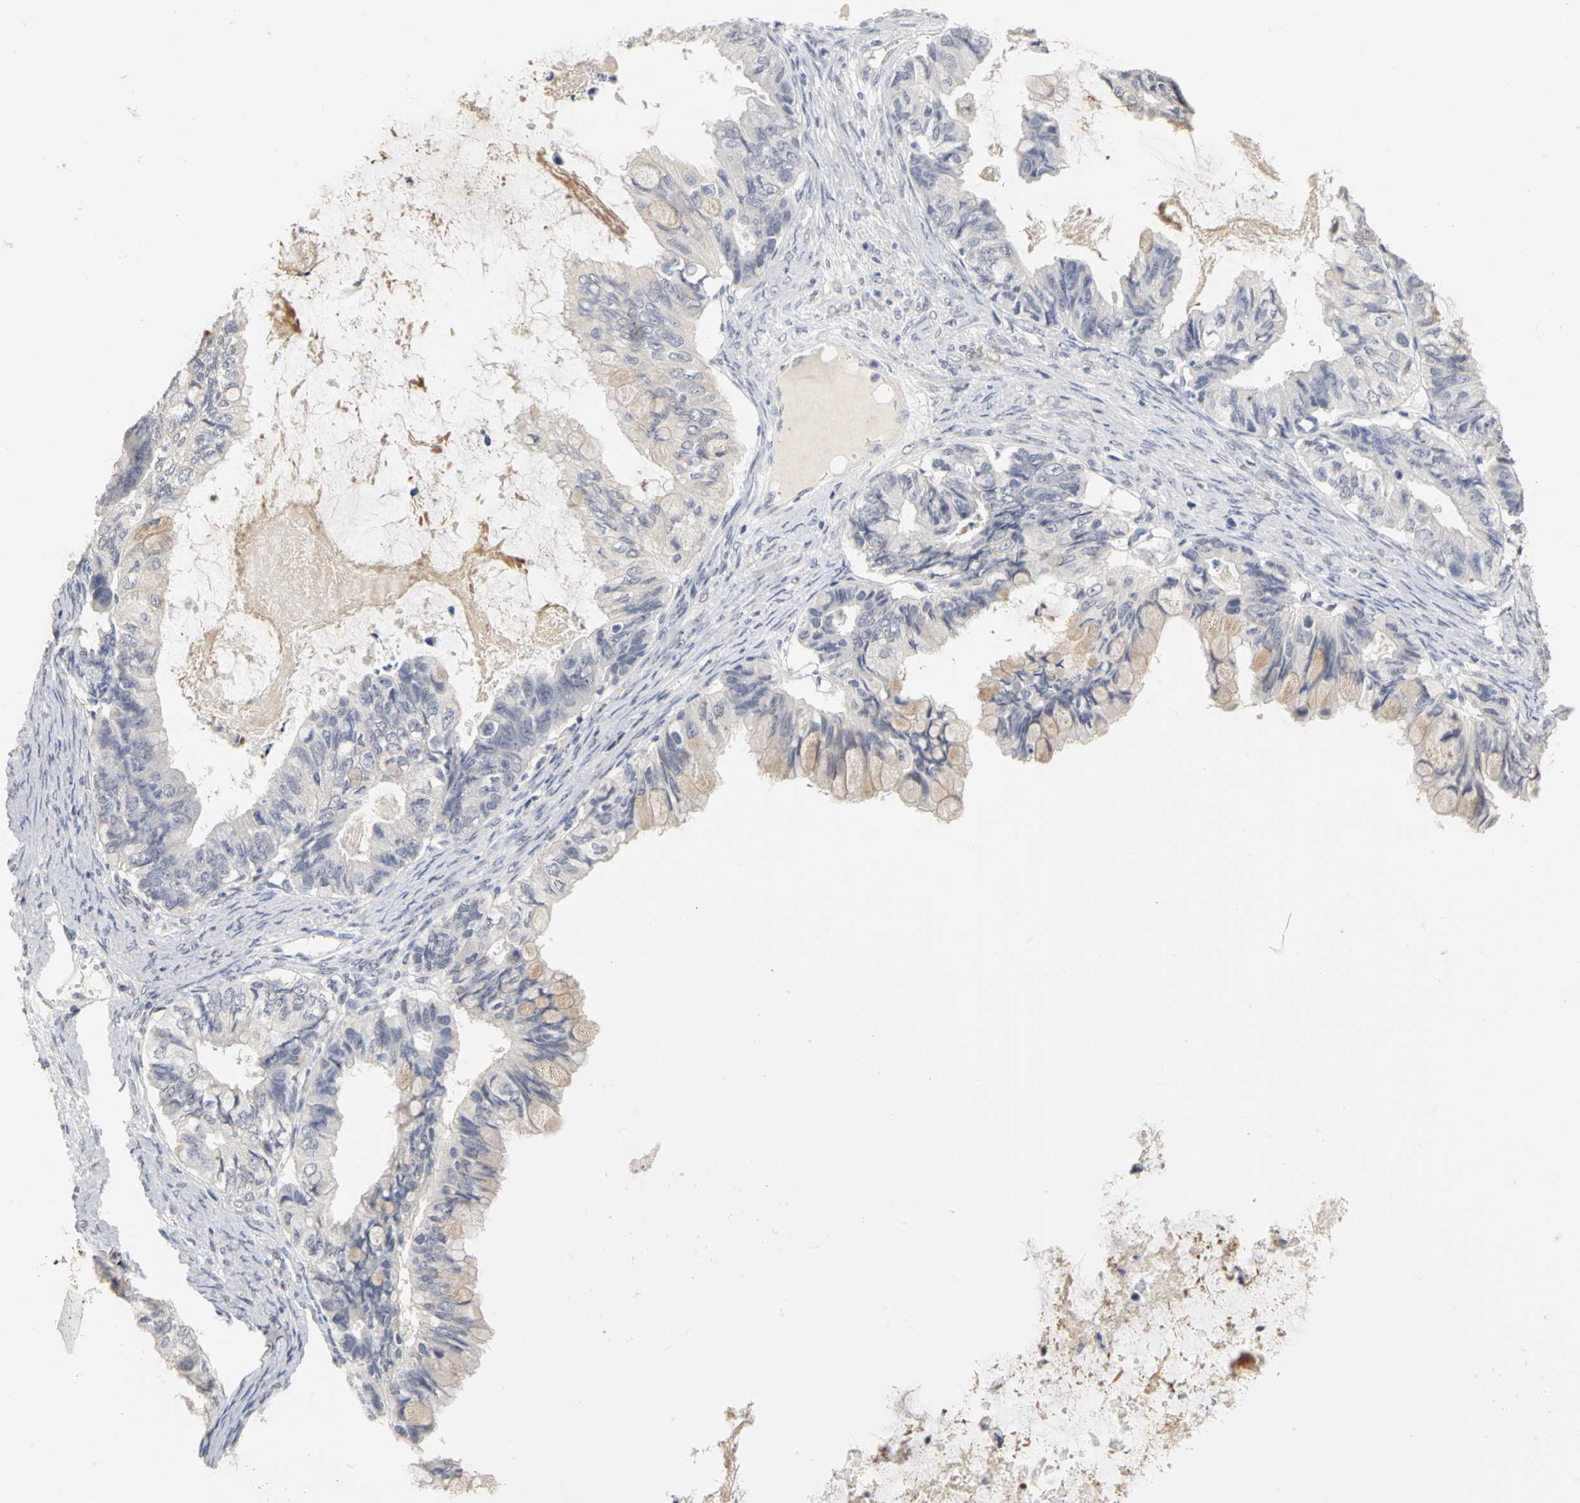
{"staining": {"intensity": "weak", "quantity": "<25%", "location": "cytoplasmic/membranous"}, "tissue": "ovarian cancer", "cell_type": "Tumor cells", "image_type": "cancer", "snomed": [{"axis": "morphology", "description": "Cystadenocarcinoma, mucinous, NOS"}, {"axis": "topography", "description": "Ovary"}], "caption": "Mucinous cystadenocarcinoma (ovarian) was stained to show a protein in brown. There is no significant expression in tumor cells.", "gene": "PGR", "patient": {"sex": "female", "age": 80}}